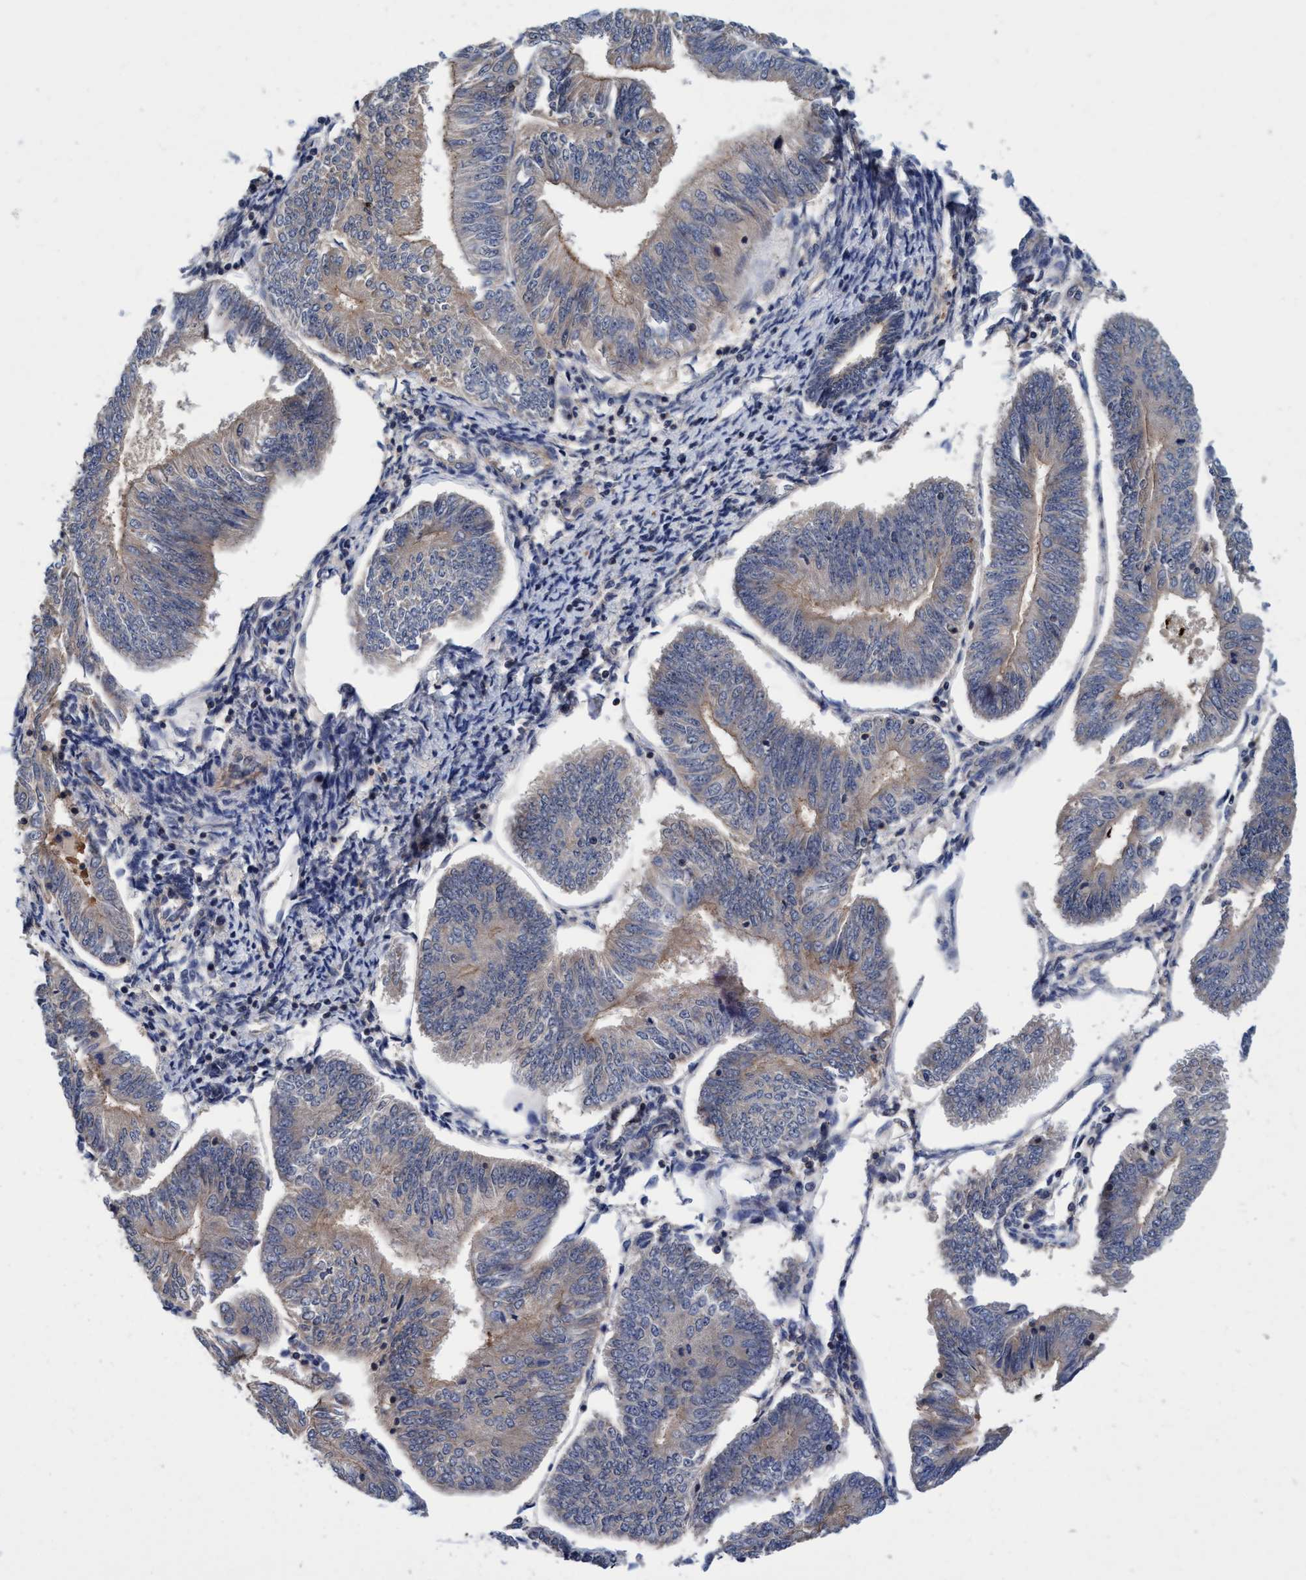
{"staining": {"intensity": "weak", "quantity": ">75%", "location": "cytoplasmic/membranous"}, "tissue": "endometrial cancer", "cell_type": "Tumor cells", "image_type": "cancer", "snomed": [{"axis": "morphology", "description": "Adenocarcinoma, NOS"}, {"axis": "topography", "description": "Endometrium"}], "caption": "Endometrial cancer stained with DAB immunohistochemistry (IHC) demonstrates low levels of weak cytoplasmic/membranous expression in approximately >75% of tumor cells.", "gene": "CALCOCO2", "patient": {"sex": "female", "age": 58}}